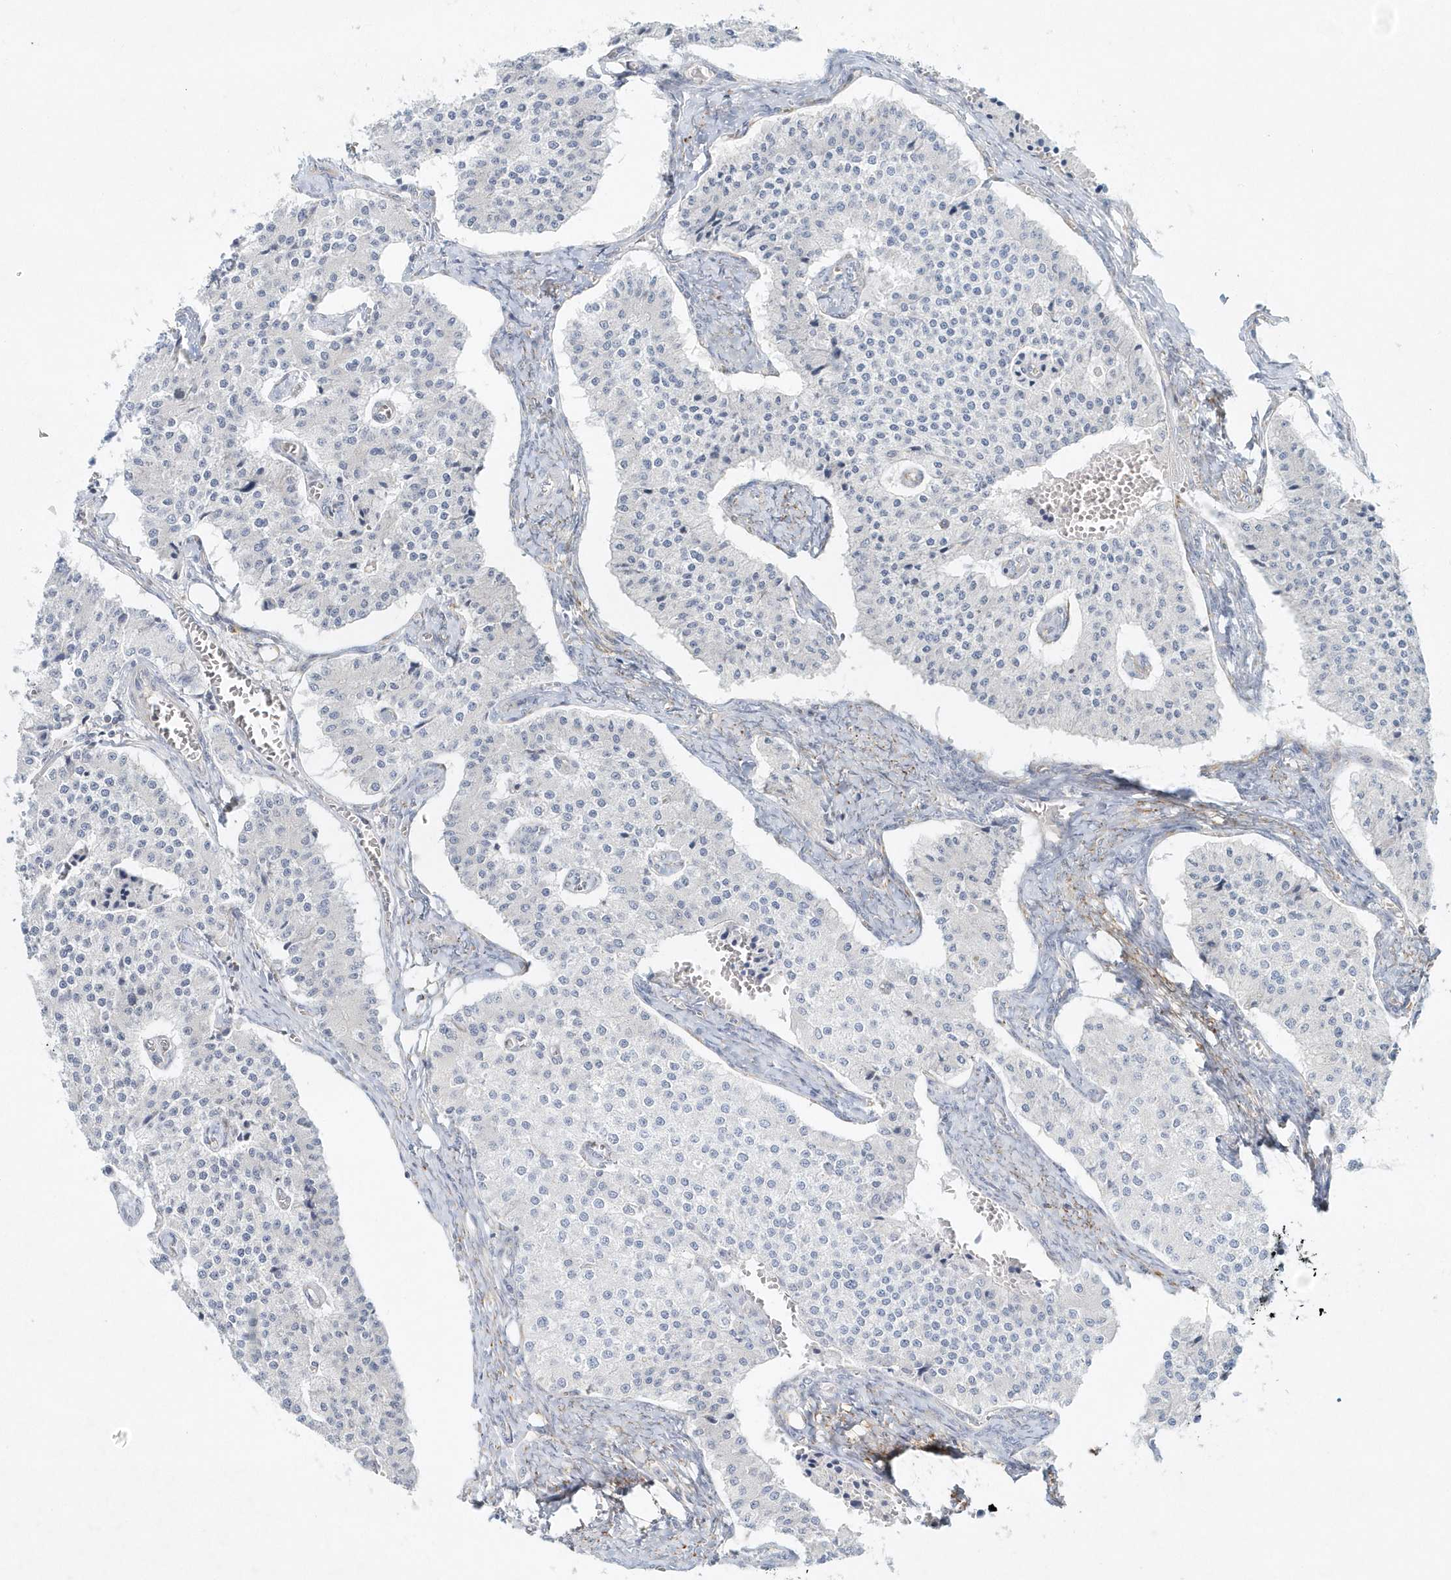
{"staining": {"intensity": "negative", "quantity": "none", "location": "none"}, "tissue": "carcinoid", "cell_type": "Tumor cells", "image_type": "cancer", "snomed": [{"axis": "morphology", "description": "Carcinoid, malignant, NOS"}, {"axis": "topography", "description": "Colon"}], "caption": "The immunohistochemistry micrograph has no significant positivity in tumor cells of carcinoid tissue.", "gene": "DNAH1", "patient": {"sex": "female", "age": 52}}